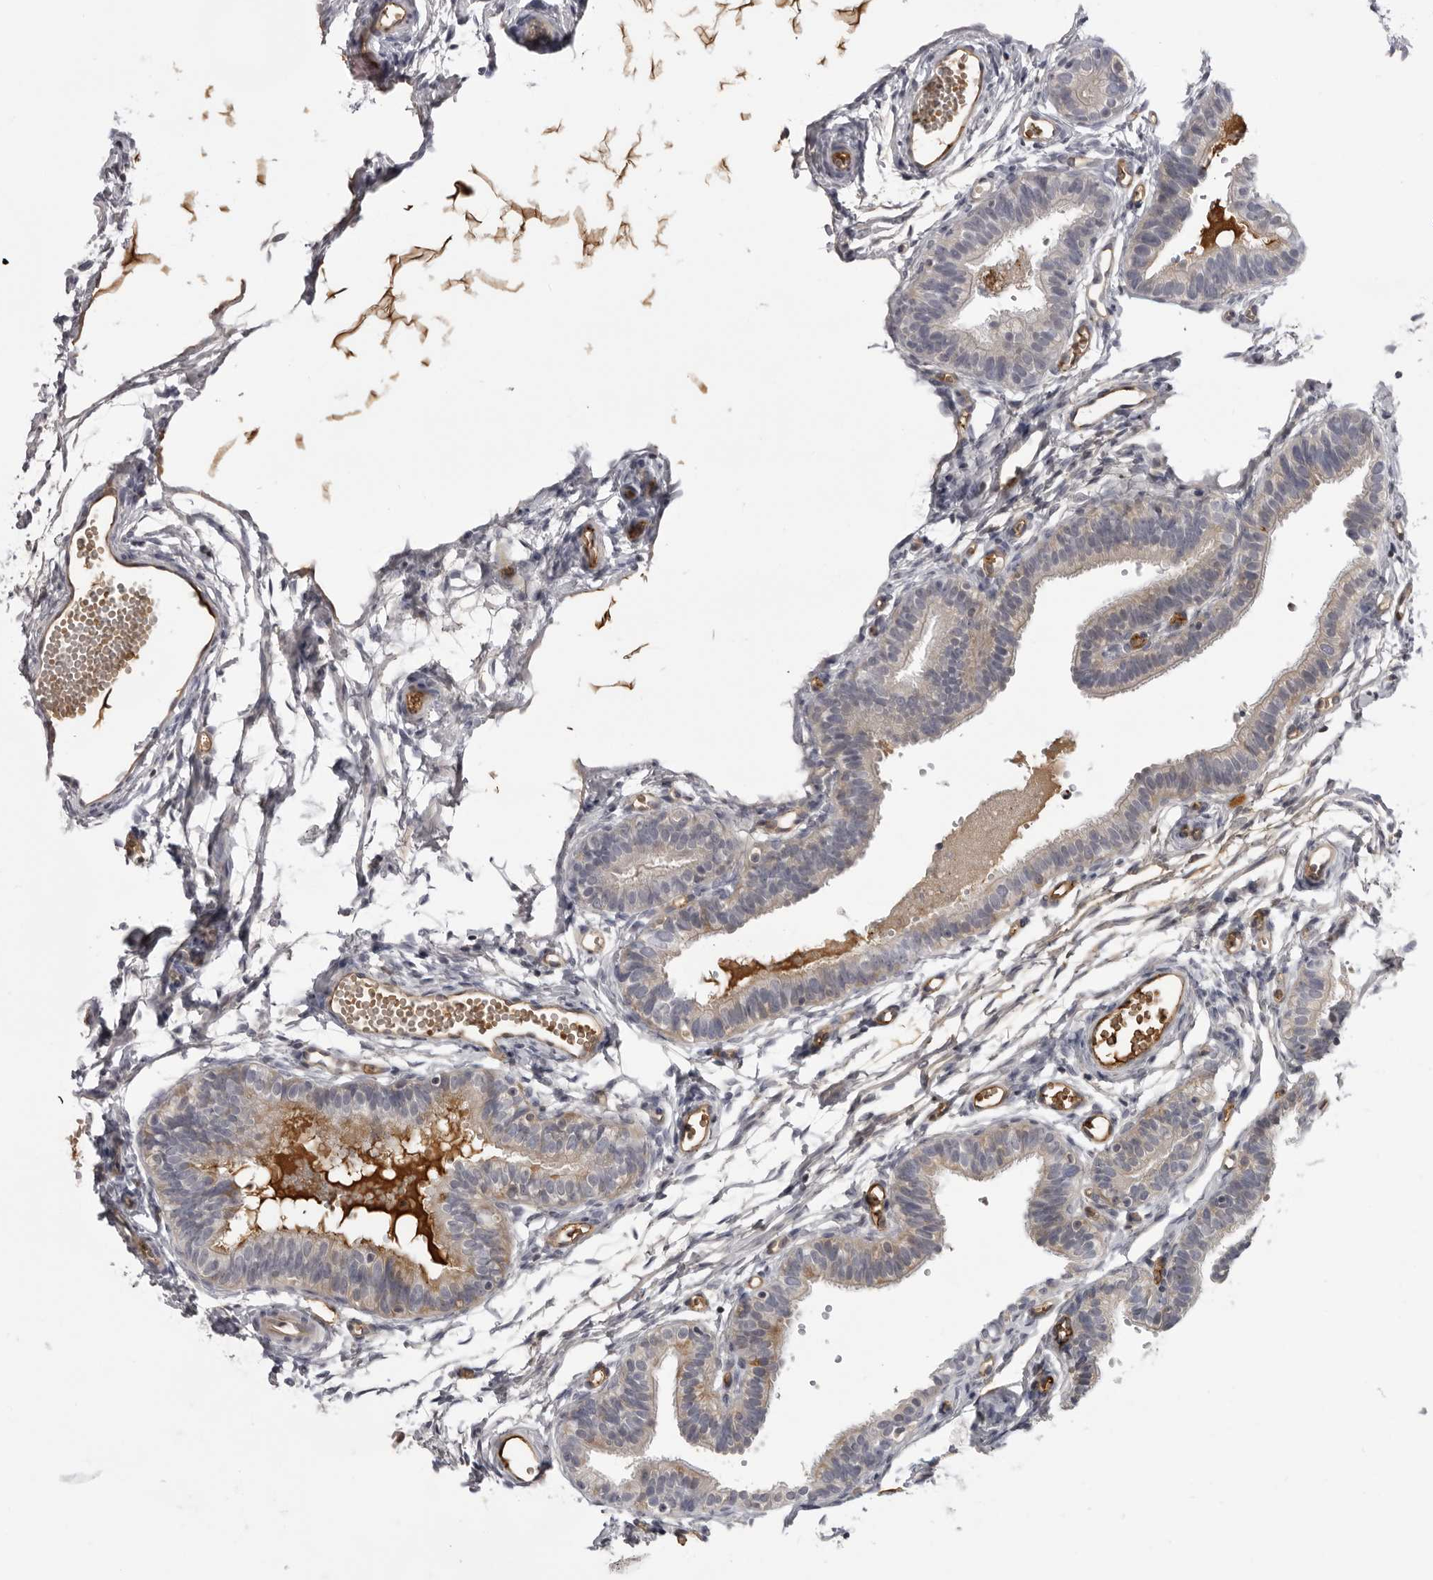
{"staining": {"intensity": "weak", "quantity": "25%-75%", "location": "cytoplasmic/membranous"}, "tissue": "fallopian tube", "cell_type": "Glandular cells", "image_type": "normal", "snomed": [{"axis": "morphology", "description": "Normal tissue, NOS"}, {"axis": "topography", "description": "Fallopian tube"}, {"axis": "topography", "description": "Placenta"}], "caption": "About 25%-75% of glandular cells in unremarkable human fallopian tube display weak cytoplasmic/membranous protein expression as visualized by brown immunohistochemical staining.", "gene": "PLEKHF2", "patient": {"sex": "female", "age": 34}}